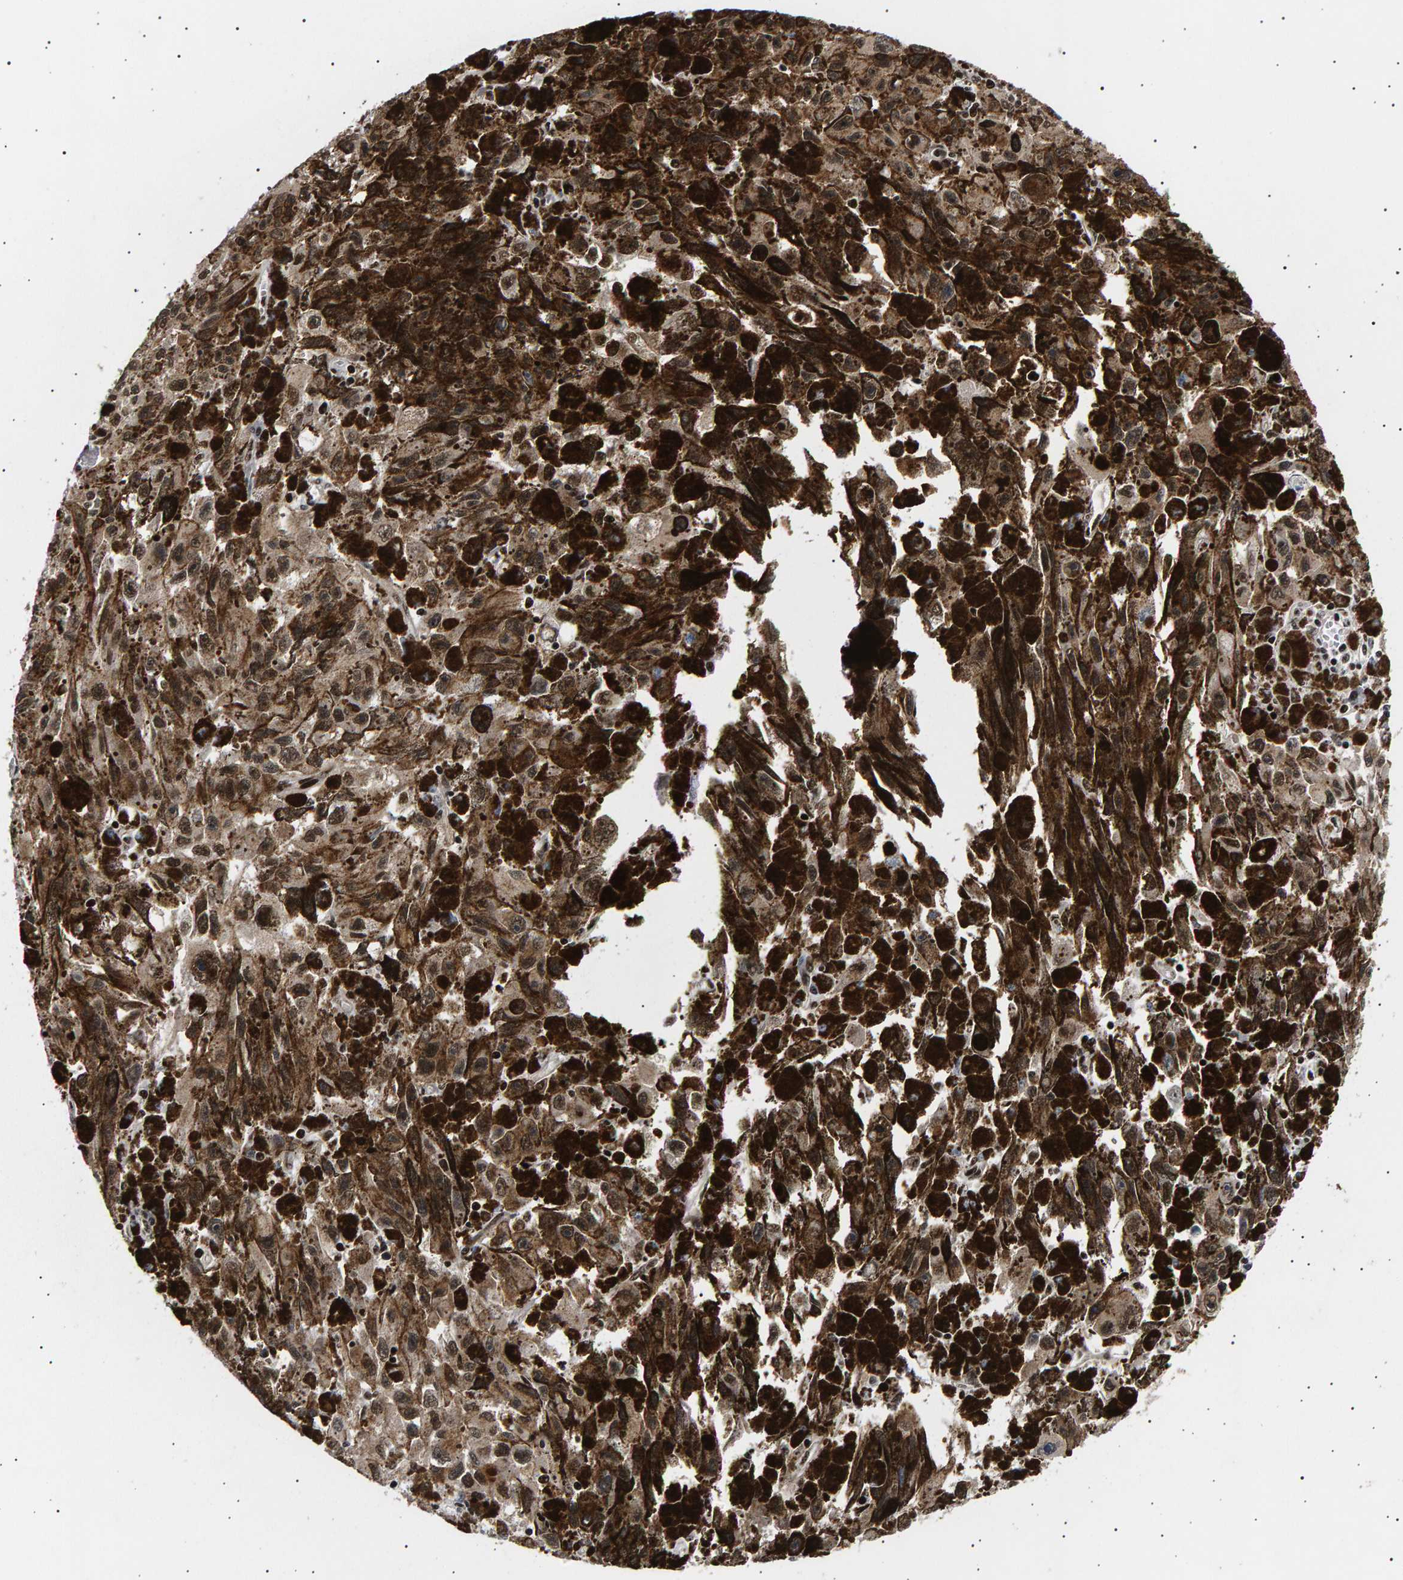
{"staining": {"intensity": "moderate", "quantity": ">75%", "location": "nuclear"}, "tissue": "melanoma", "cell_type": "Tumor cells", "image_type": "cancer", "snomed": [{"axis": "morphology", "description": "Malignant melanoma, NOS"}, {"axis": "topography", "description": "Skin"}], "caption": "Immunohistochemical staining of human melanoma shows moderate nuclear protein positivity in approximately >75% of tumor cells.", "gene": "ANKRD40", "patient": {"sex": "female", "age": 104}}